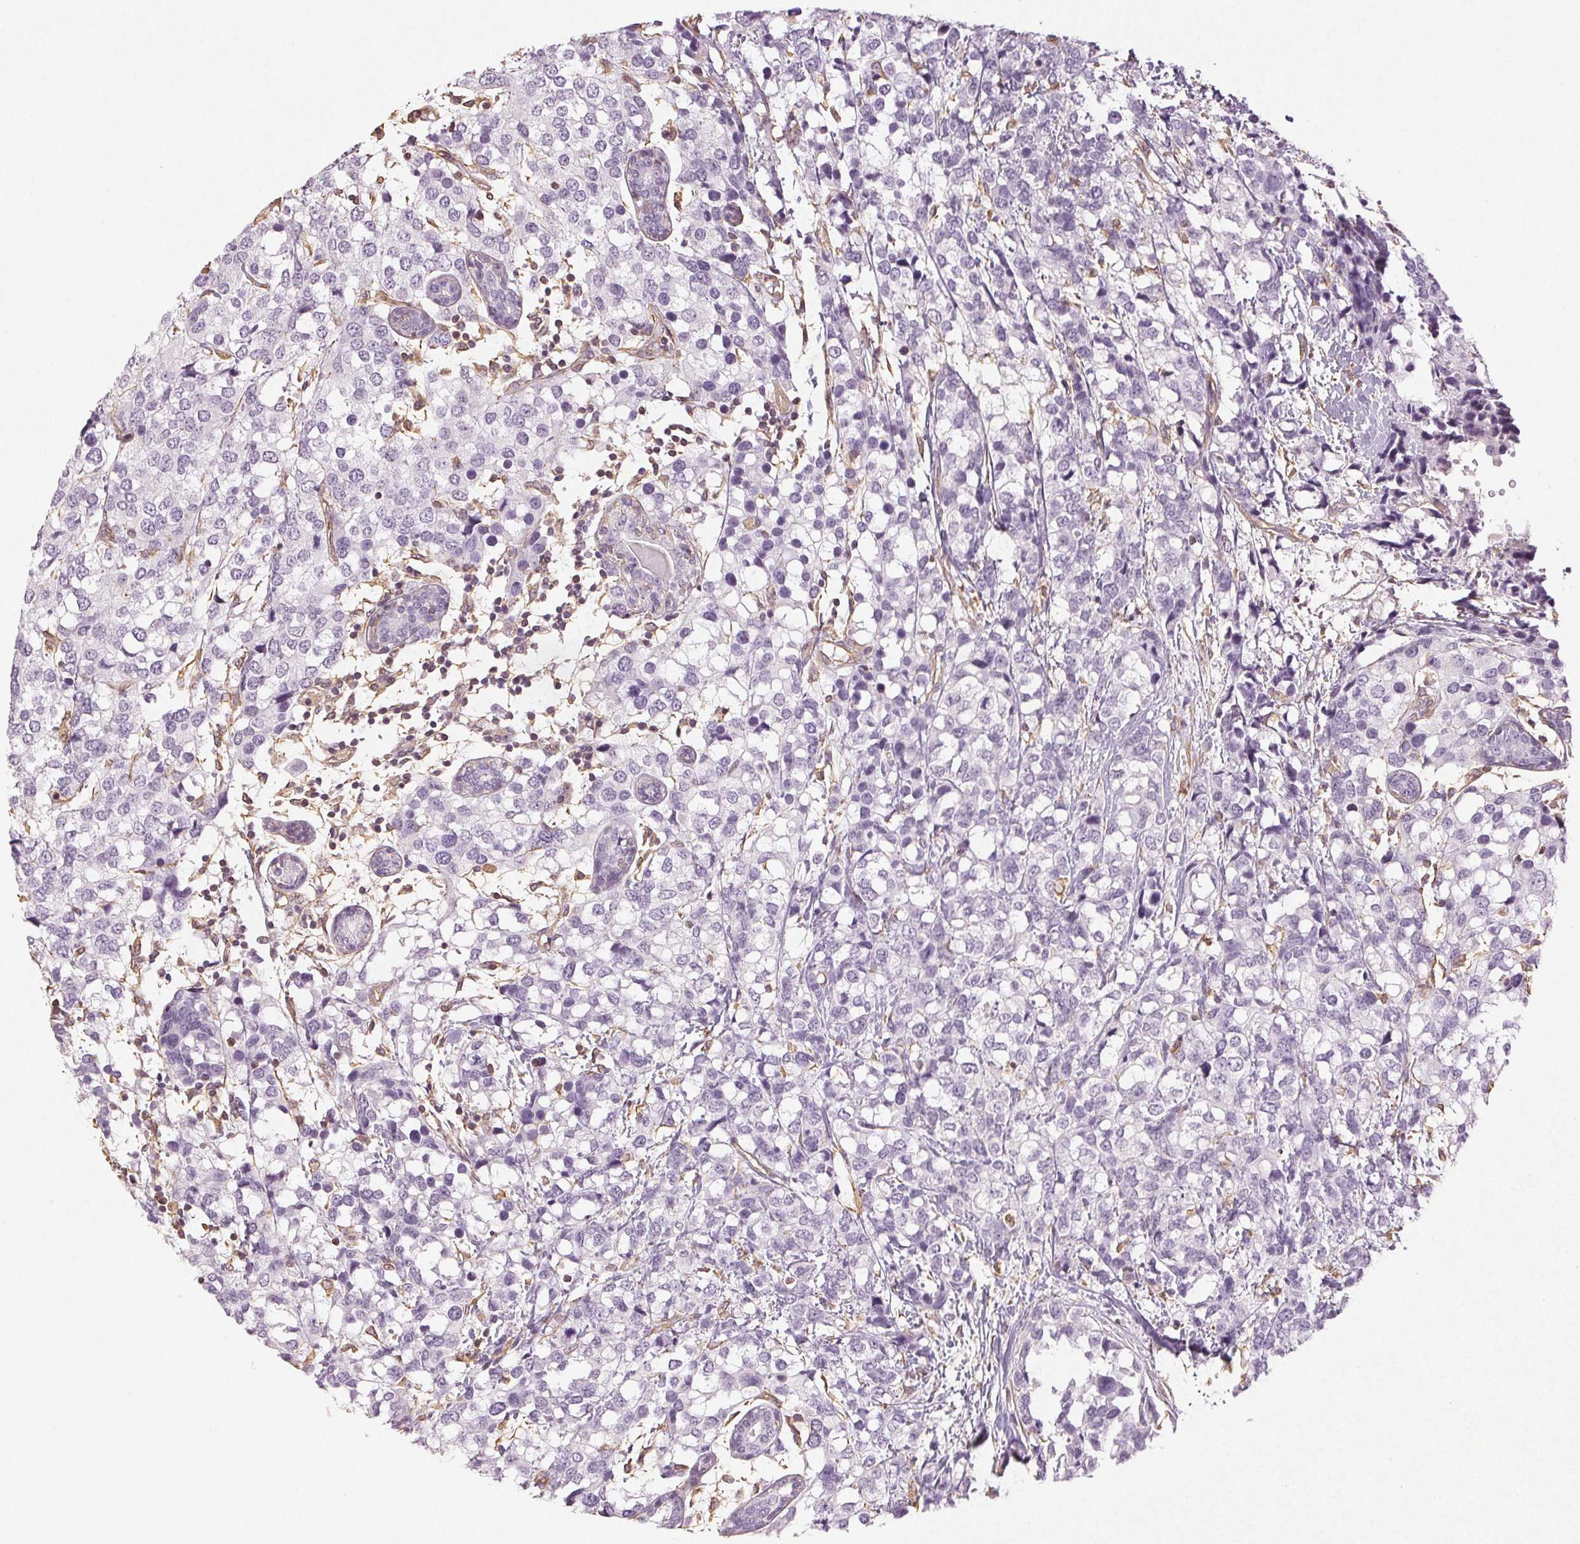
{"staining": {"intensity": "negative", "quantity": "none", "location": "none"}, "tissue": "breast cancer", "cell_type": "Tumor cells", "image_type": "cancer", "snomed": [{"axis": "morphology", "description": "Lobular carcinoma"}, {"axis": "topography", "description": "Breast"}], "caption": "Tumor cells show no significant protein staining in lobular carcinoma (breast).", "gene": "COL7A1", "patient": {"sex": "female", "age": 59}}